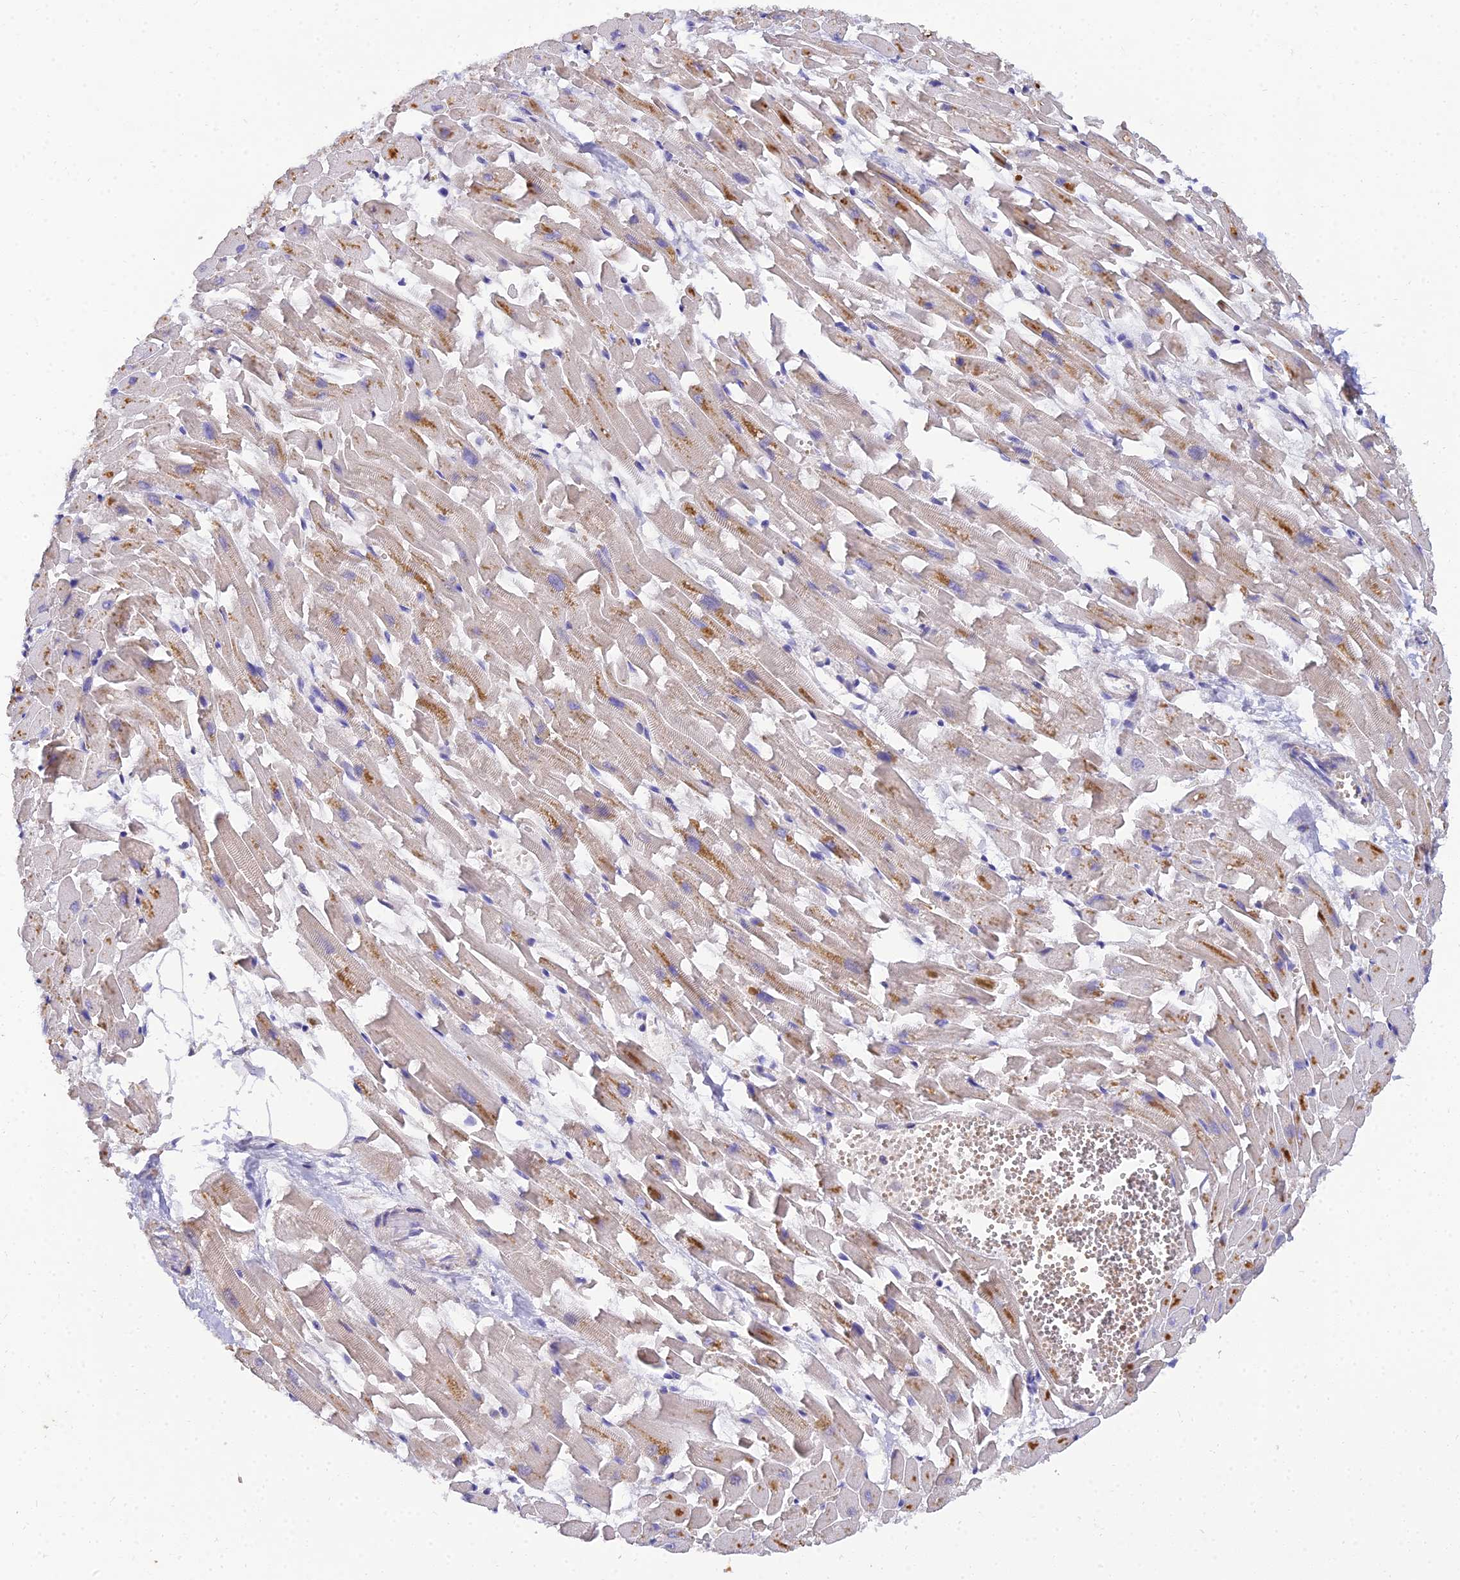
{"staining": {"intensity": "moderate", "quantity": ">75%", "location": "cytoplasmic/membranous"}, "tissue": "heart muscle", "cell_type": "Cardiomyocytes", "image_type": "normal", "snomed": [{"axis": "morphology", "description": "Normal tissue, NOS"}, {"axis": "topography", "description": "Heart"}], "caption": "Immunohistochemistry (IHC) of benign heart muscle displays medium levels of moderate cytoplasmic/membranous positivity in about >75% of cardiomyocytes.", "gene": "ARL8A", "patient": {"sex": "female", "age": 64}}